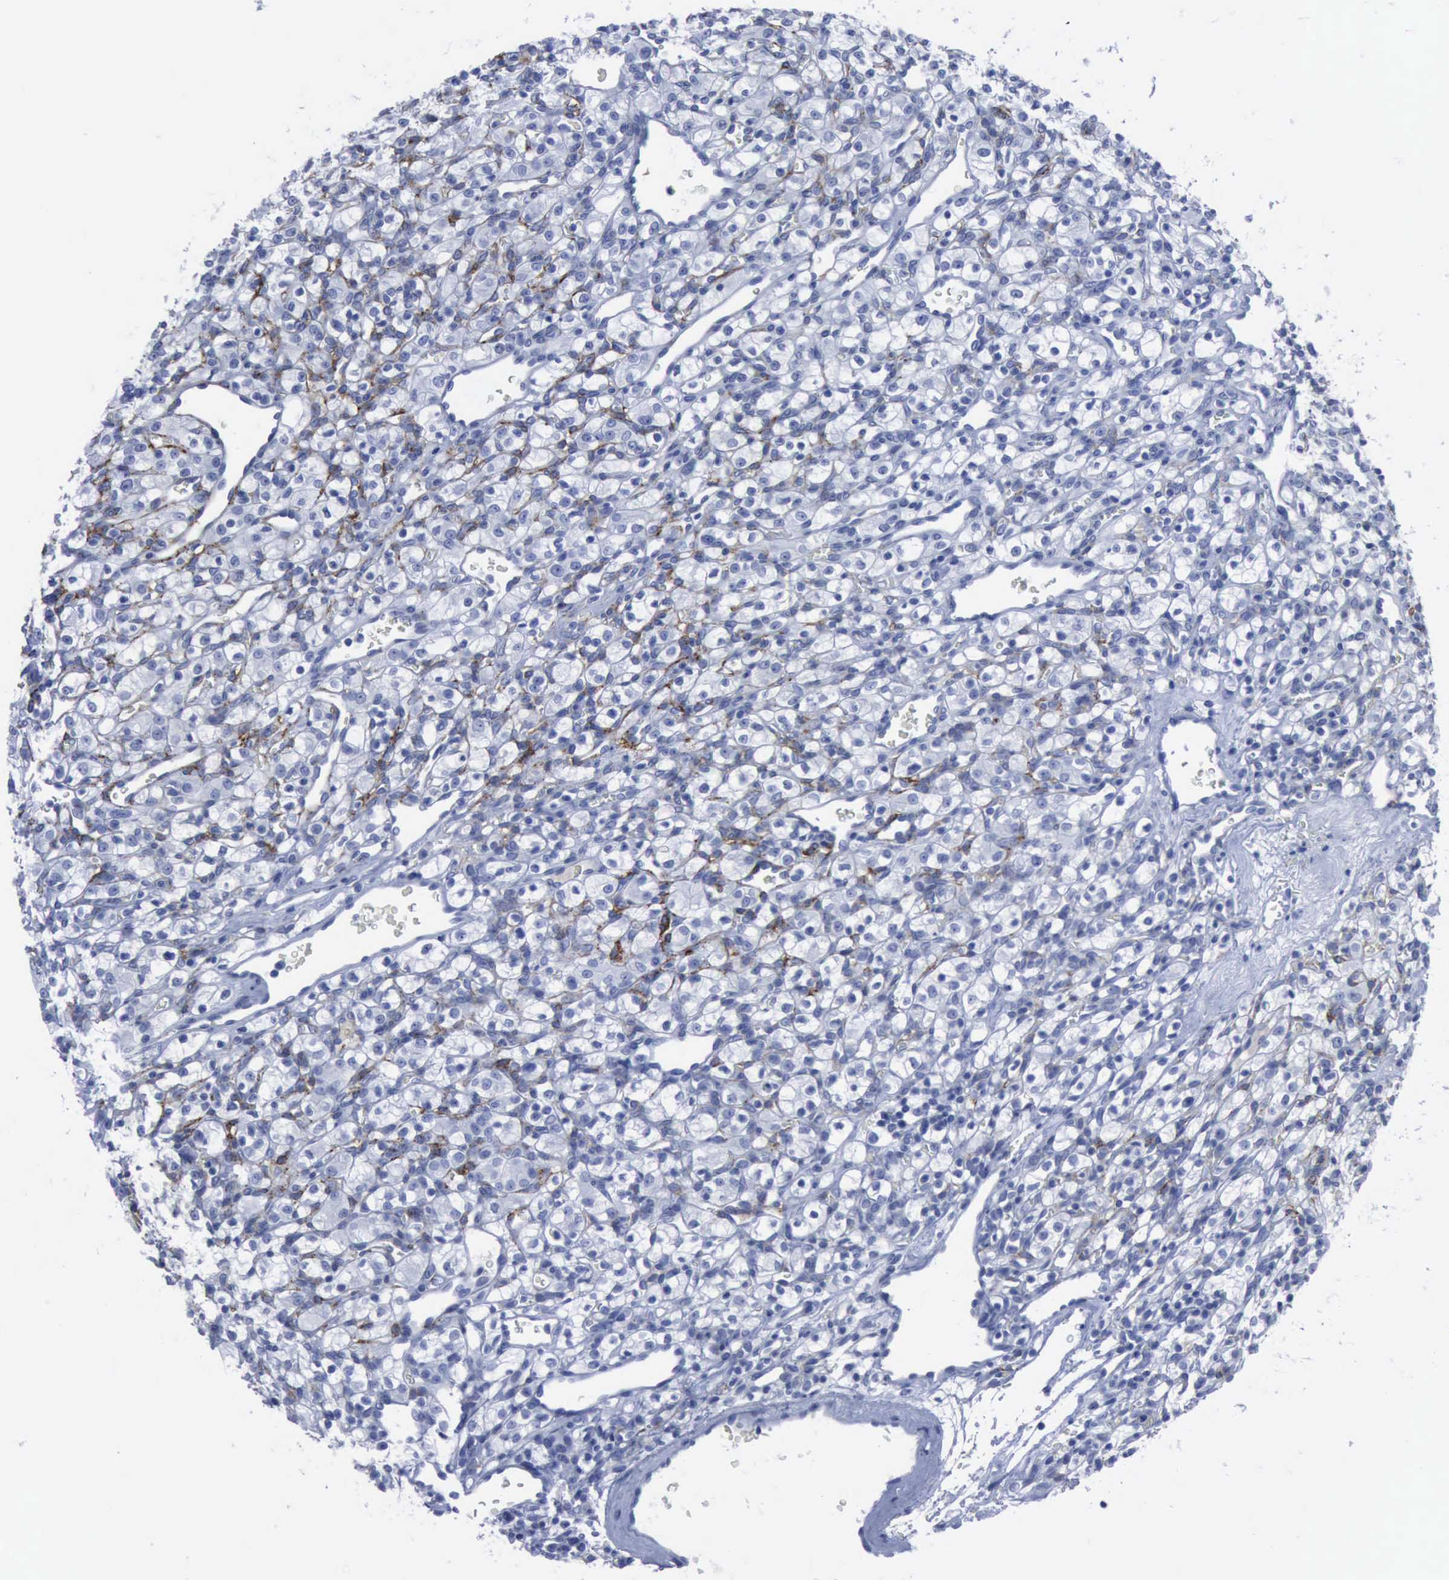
{"staining": {"intensity": "negative", "quantity": "none", "location": "none"}, "tissue": "renal cancer", "cell_type": "Tumor cells", "image_type": "cancer", "snomed": [{"axis": "morphology", "description": "Adenocarcinoma, NOS"}, {"axis": "topography", "description": "Kidney"}], "caption": "DAB immunohistochemical staining of adenocarcinoma (renal) demonstrates no significant expression in tumor cells.", "gene": "NGFR", "patient": {"sex": "female", "age": 62}}